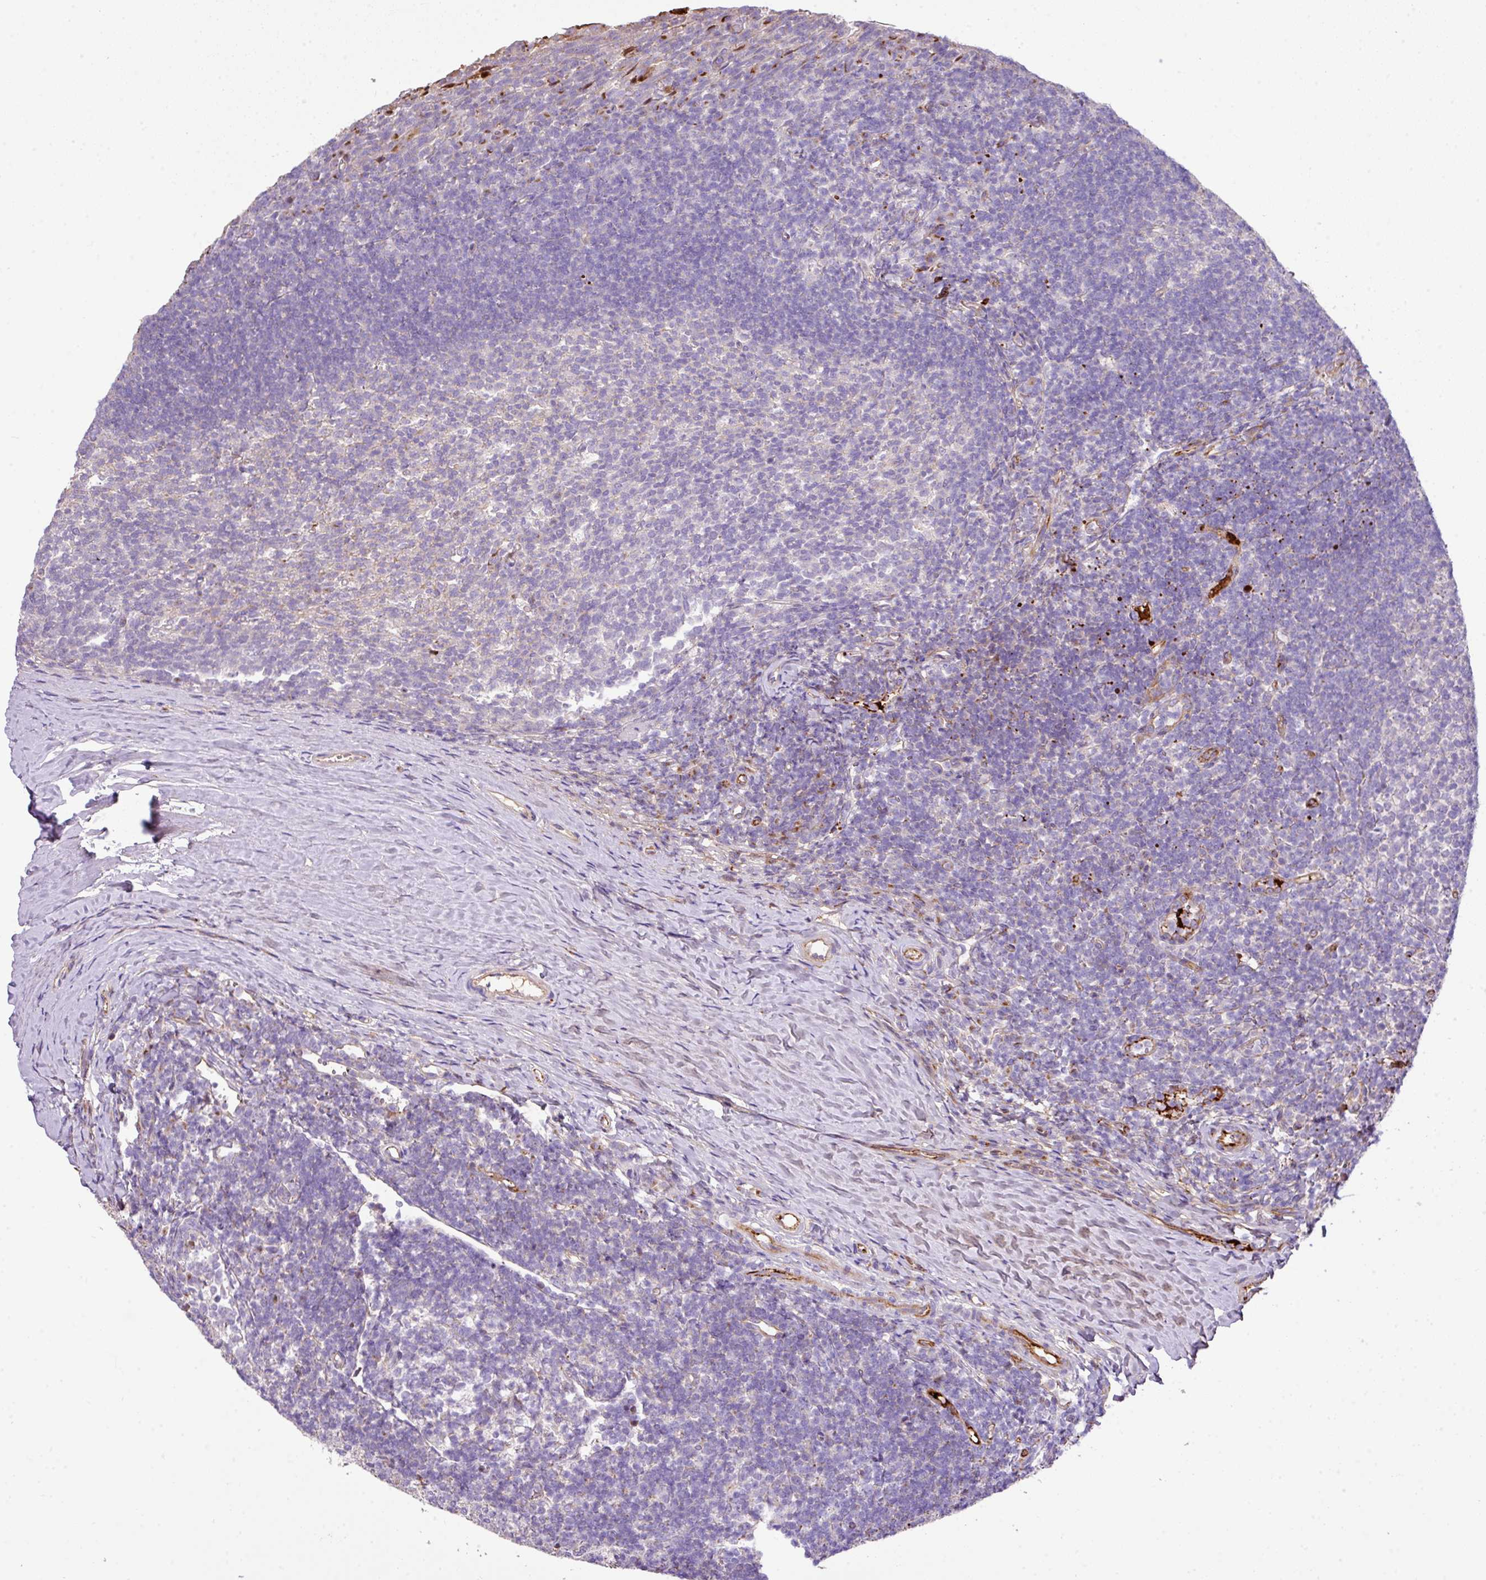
{"staining": {"intensity": "negative", "quantity": "none", "location": "none"}, "tissue": "tonsil", "cell_type": "Germinal center cells", "image_type": "normal", "snomed": [{"axis": "morphology", "description": "Normal tissue, NOS"}, {"axis": "topography", "description": "Tonsil"}], "caption": "A high-resolution histopathology image shows immunohistochemistry (IHC) staining of benign tonsil, which demonstrates no significant positivity in germinal center cells.", "gene": "CTXN2", "patient": {"sex": "female", "age": 10}}